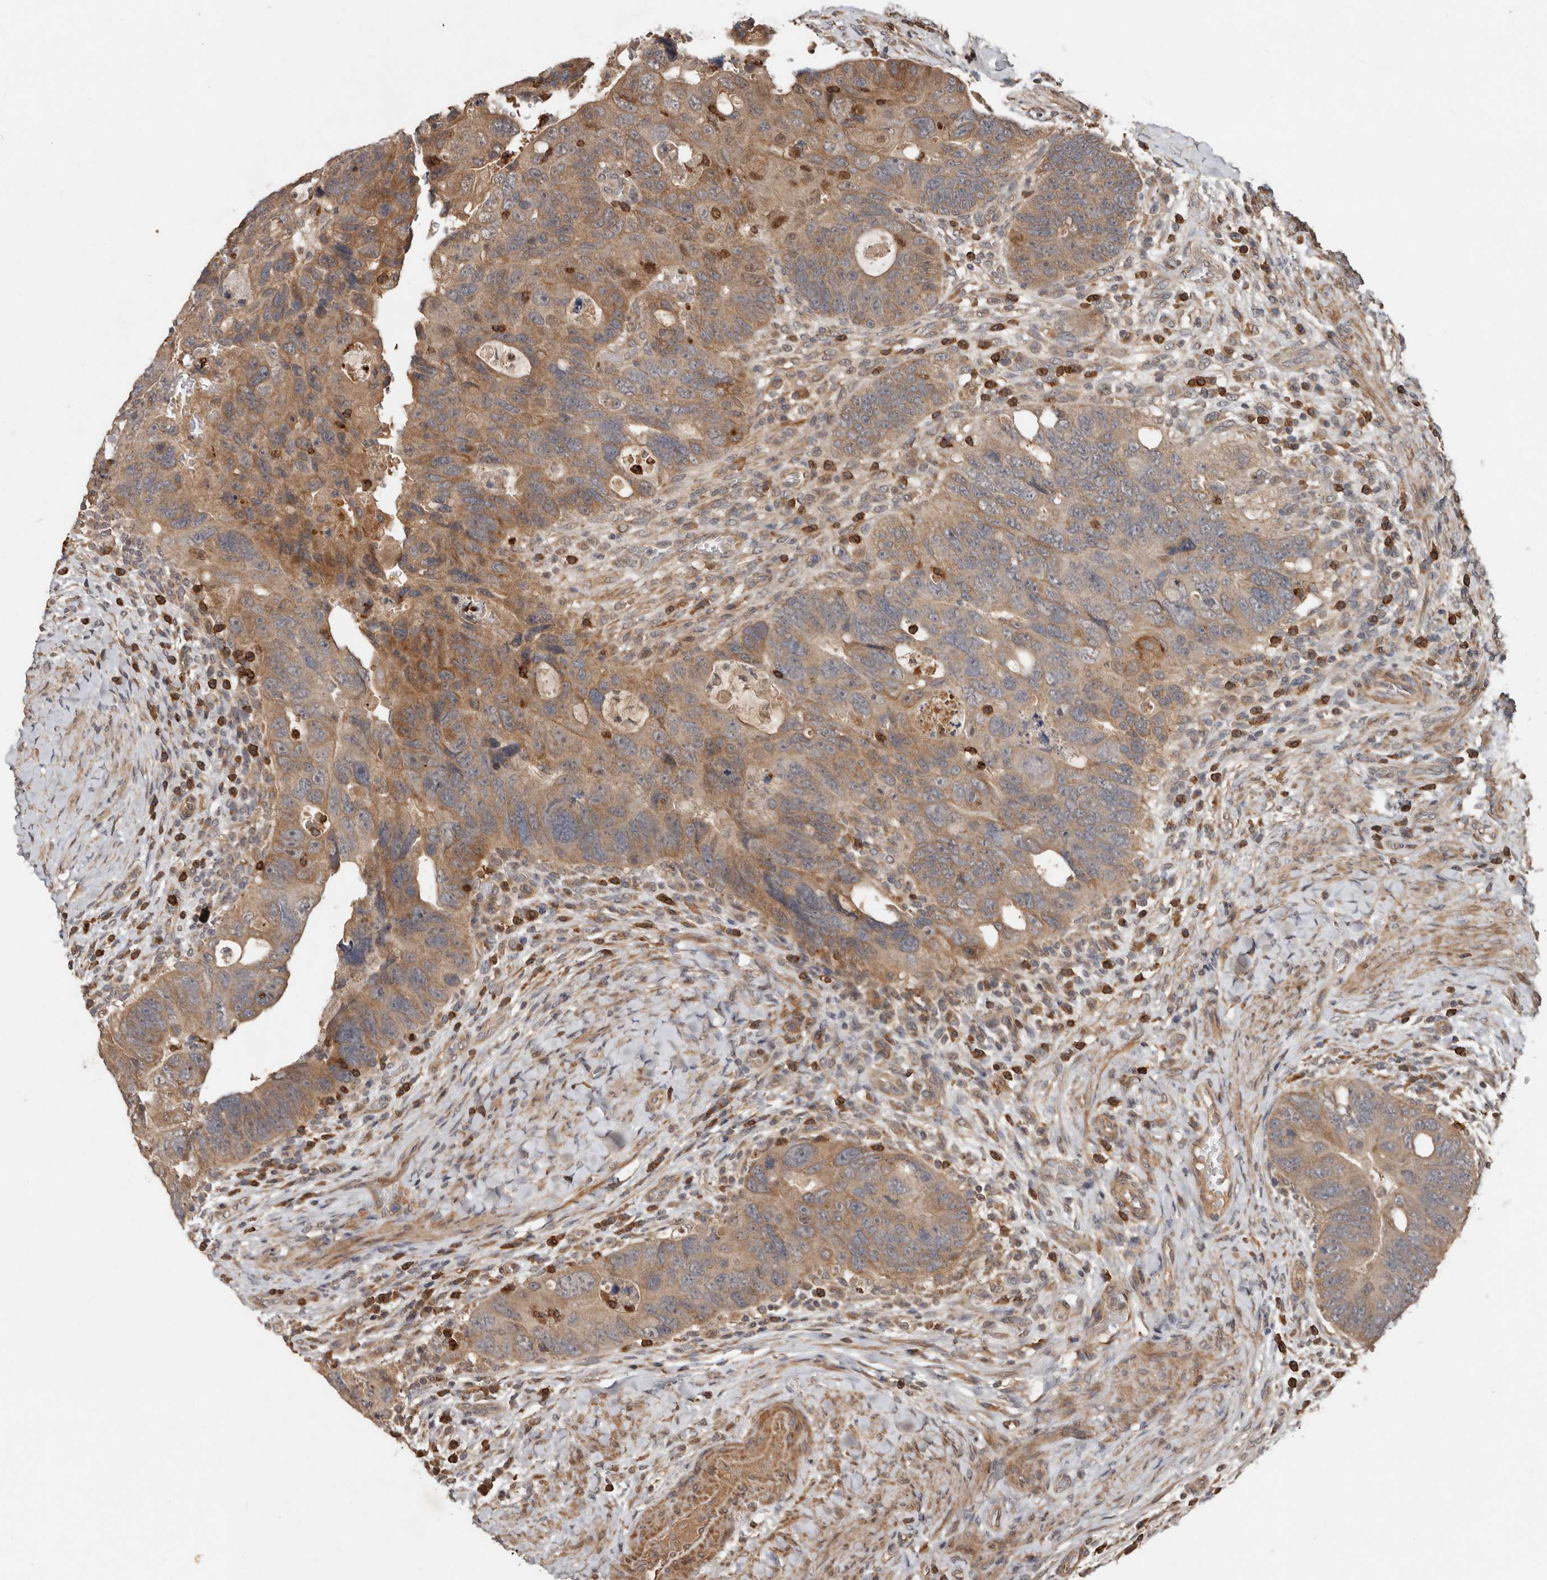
{"staining": {"intensity": "moderate", "quantity": ">75%", "location": "cytoplasmic/membranous"}, "tissue": "colorectal cancer", "cell_type": "Tumor cells", "image_type": "cancer", "snomed": [{"axis": "morphology", "description": "Adenocarcinoma, NOS"}, {"axis": "topography", "description": "Rectum"}], "caption": "Moderate cytoplasmic/membranous positivity is appreciated in approximately >75% of tumor cells in colorectal cancer.", "gene": "KIF26B", "patient": {"sex": "male", "age": 59}}